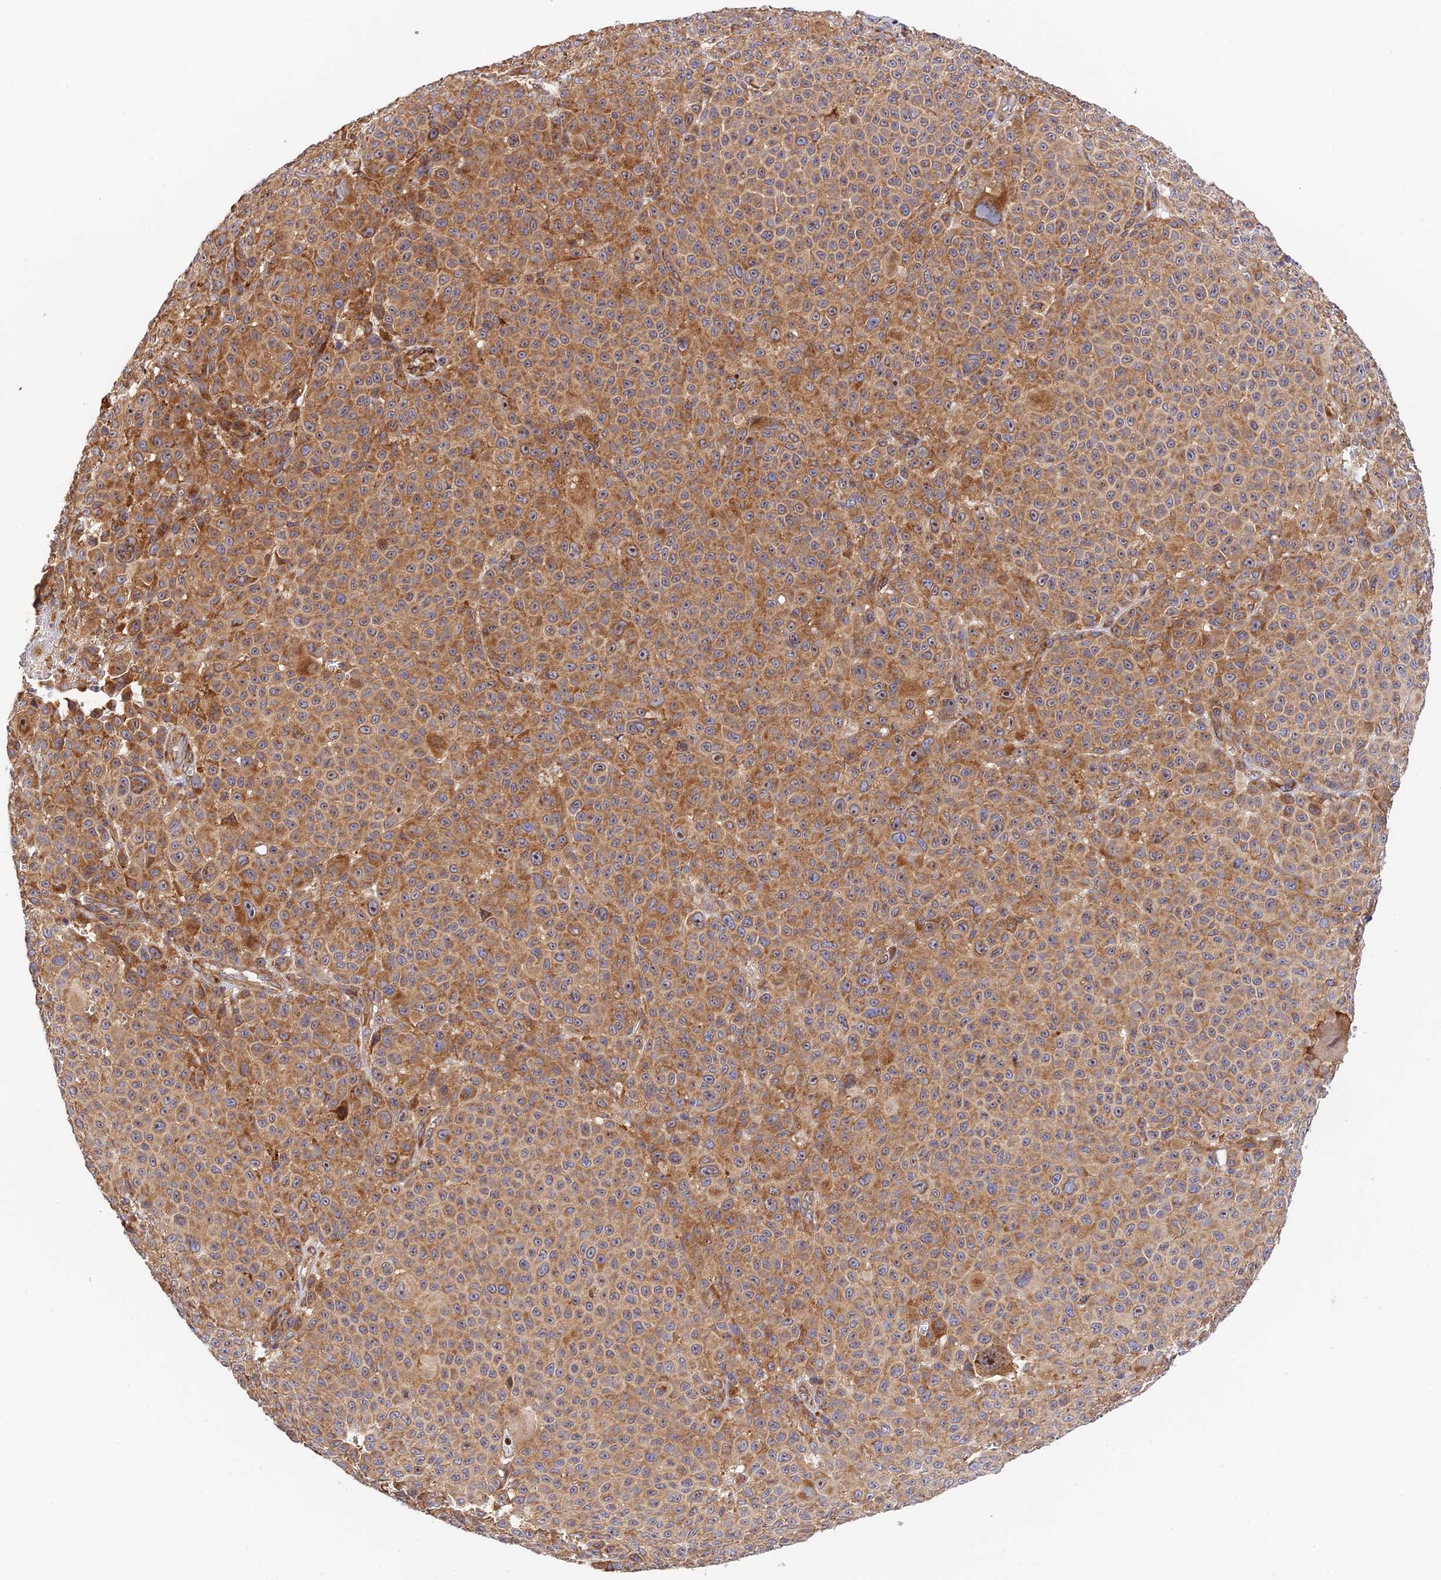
{"staining": {"intensity": "moderate", "quantity": ">75%", "location": "cytoplasmic/membranous"}, "tissue": "melanoma", "cell_type": "Tumor cells", "image_type": "cancer", "snomed": [{"axis": "morphology", "description": "Malignant melanoma, NOS"}, {"axis": "topography", "description": "Skin"}], "caption": "Malignant melanoma stained with a protein marker shows moderate staining in tumor cells.", "gene": "RPL5", "patient": {"sex": "female", "age": 94}}